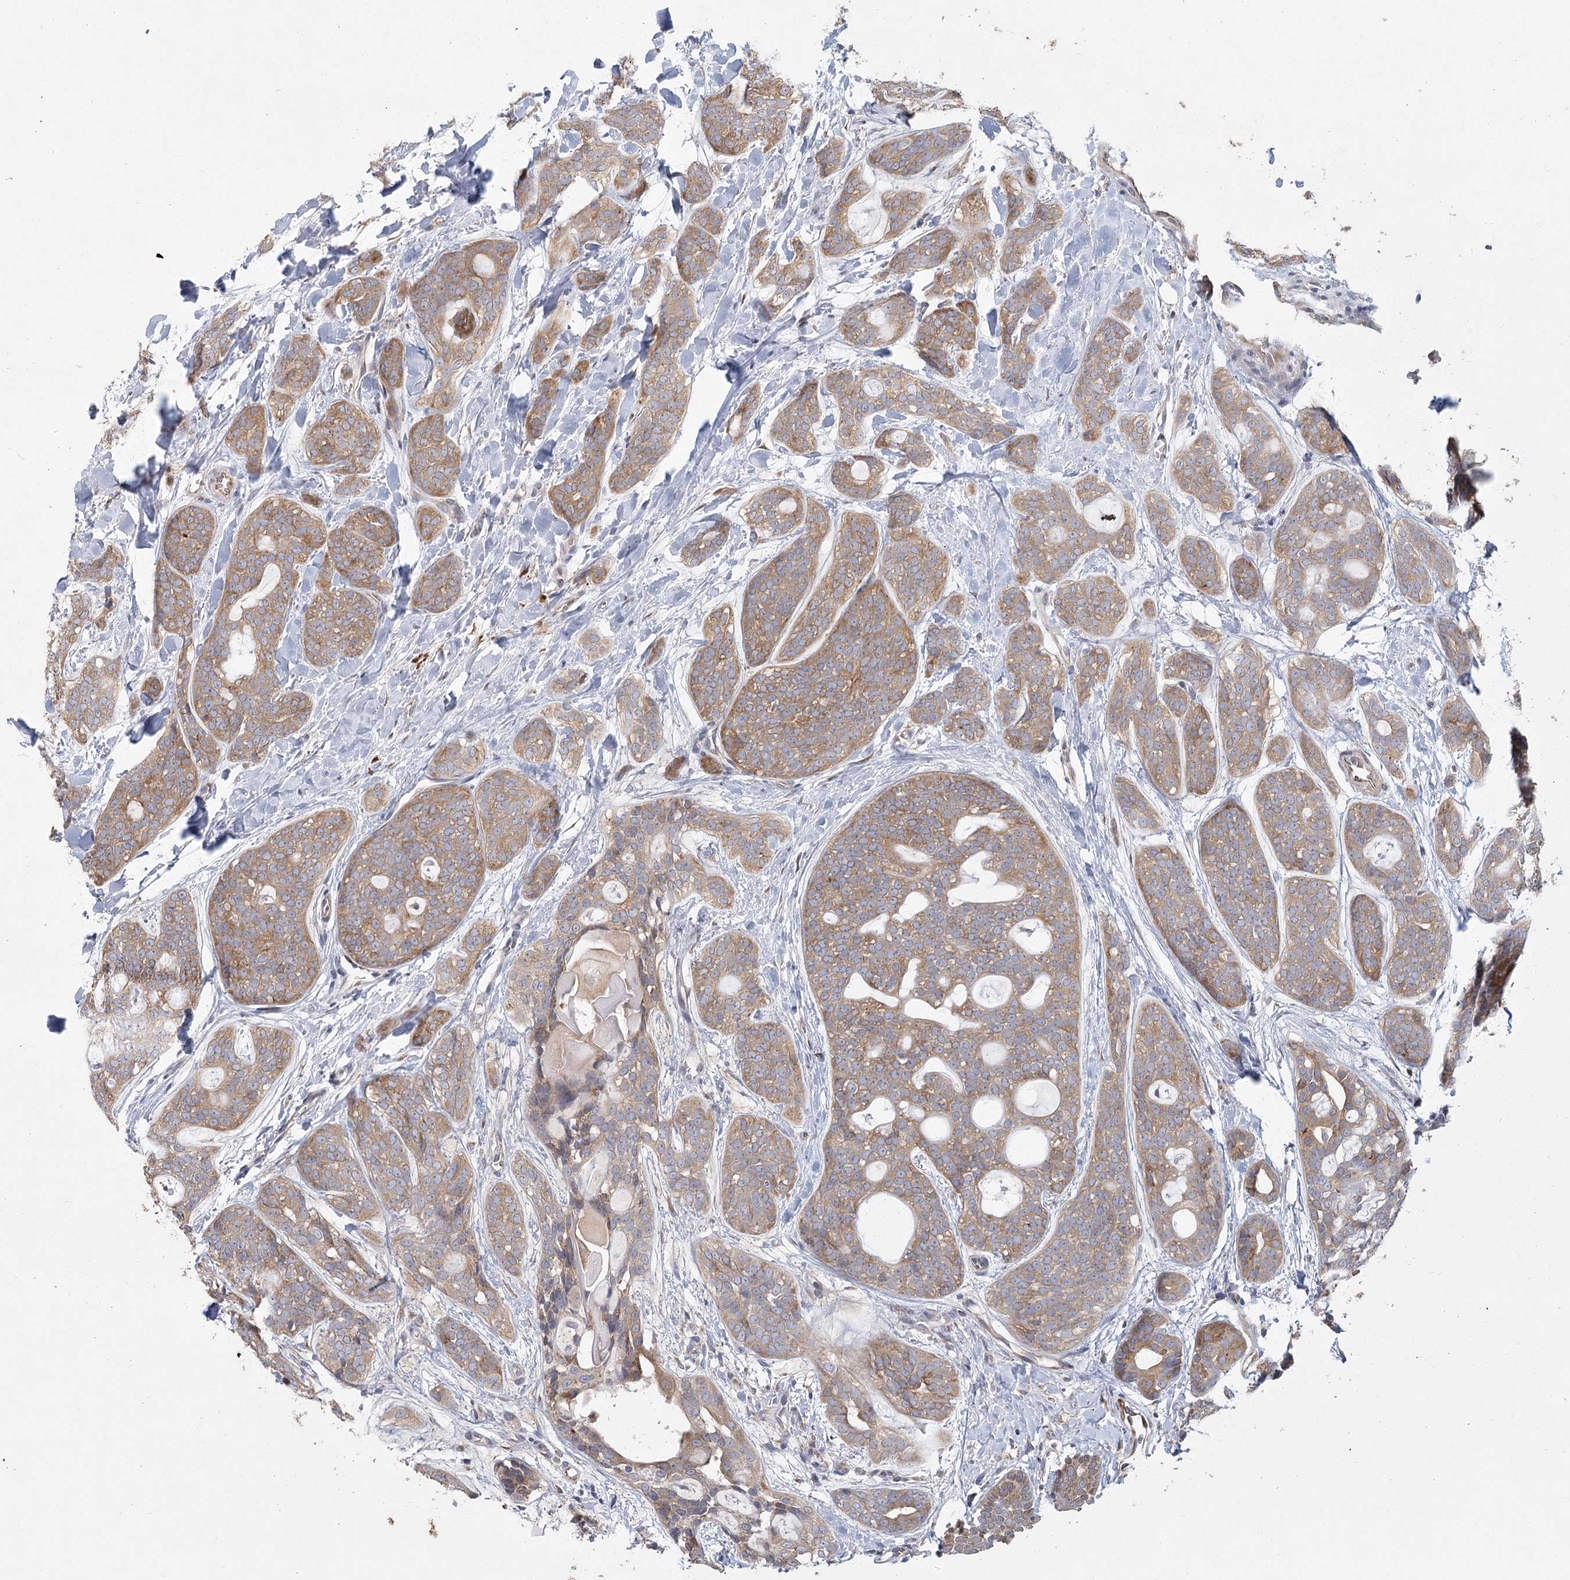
{"staining": {"intensity": "moderate", "quantity": "25%-75%", "location": "cytoplasmic/membranous"}, "tissue": "head and neck cancer", "cell_type": "Tumor cells", "image_type": "cancer", "snomed": [{"axis": "morphology", "description": "Adenocarcinoma, NOS"}, {"axis": "topography", "description": "Head-Neck"}], "caption": "Immunohistochemistry staining of head and neck cancer, which demonstrates medium levels of moderate cytoplasmic/membranous staining in approximately 25%-75% of tumor cells indicating moderate cytoplasmic/membranous protein expression. The staining was performed using DAB (brown) for protein detection and nuclei were counterstained in hematoxylin (blue).", "gene": "CNTLN", "patient": {"sex": "male", "age": 66}}